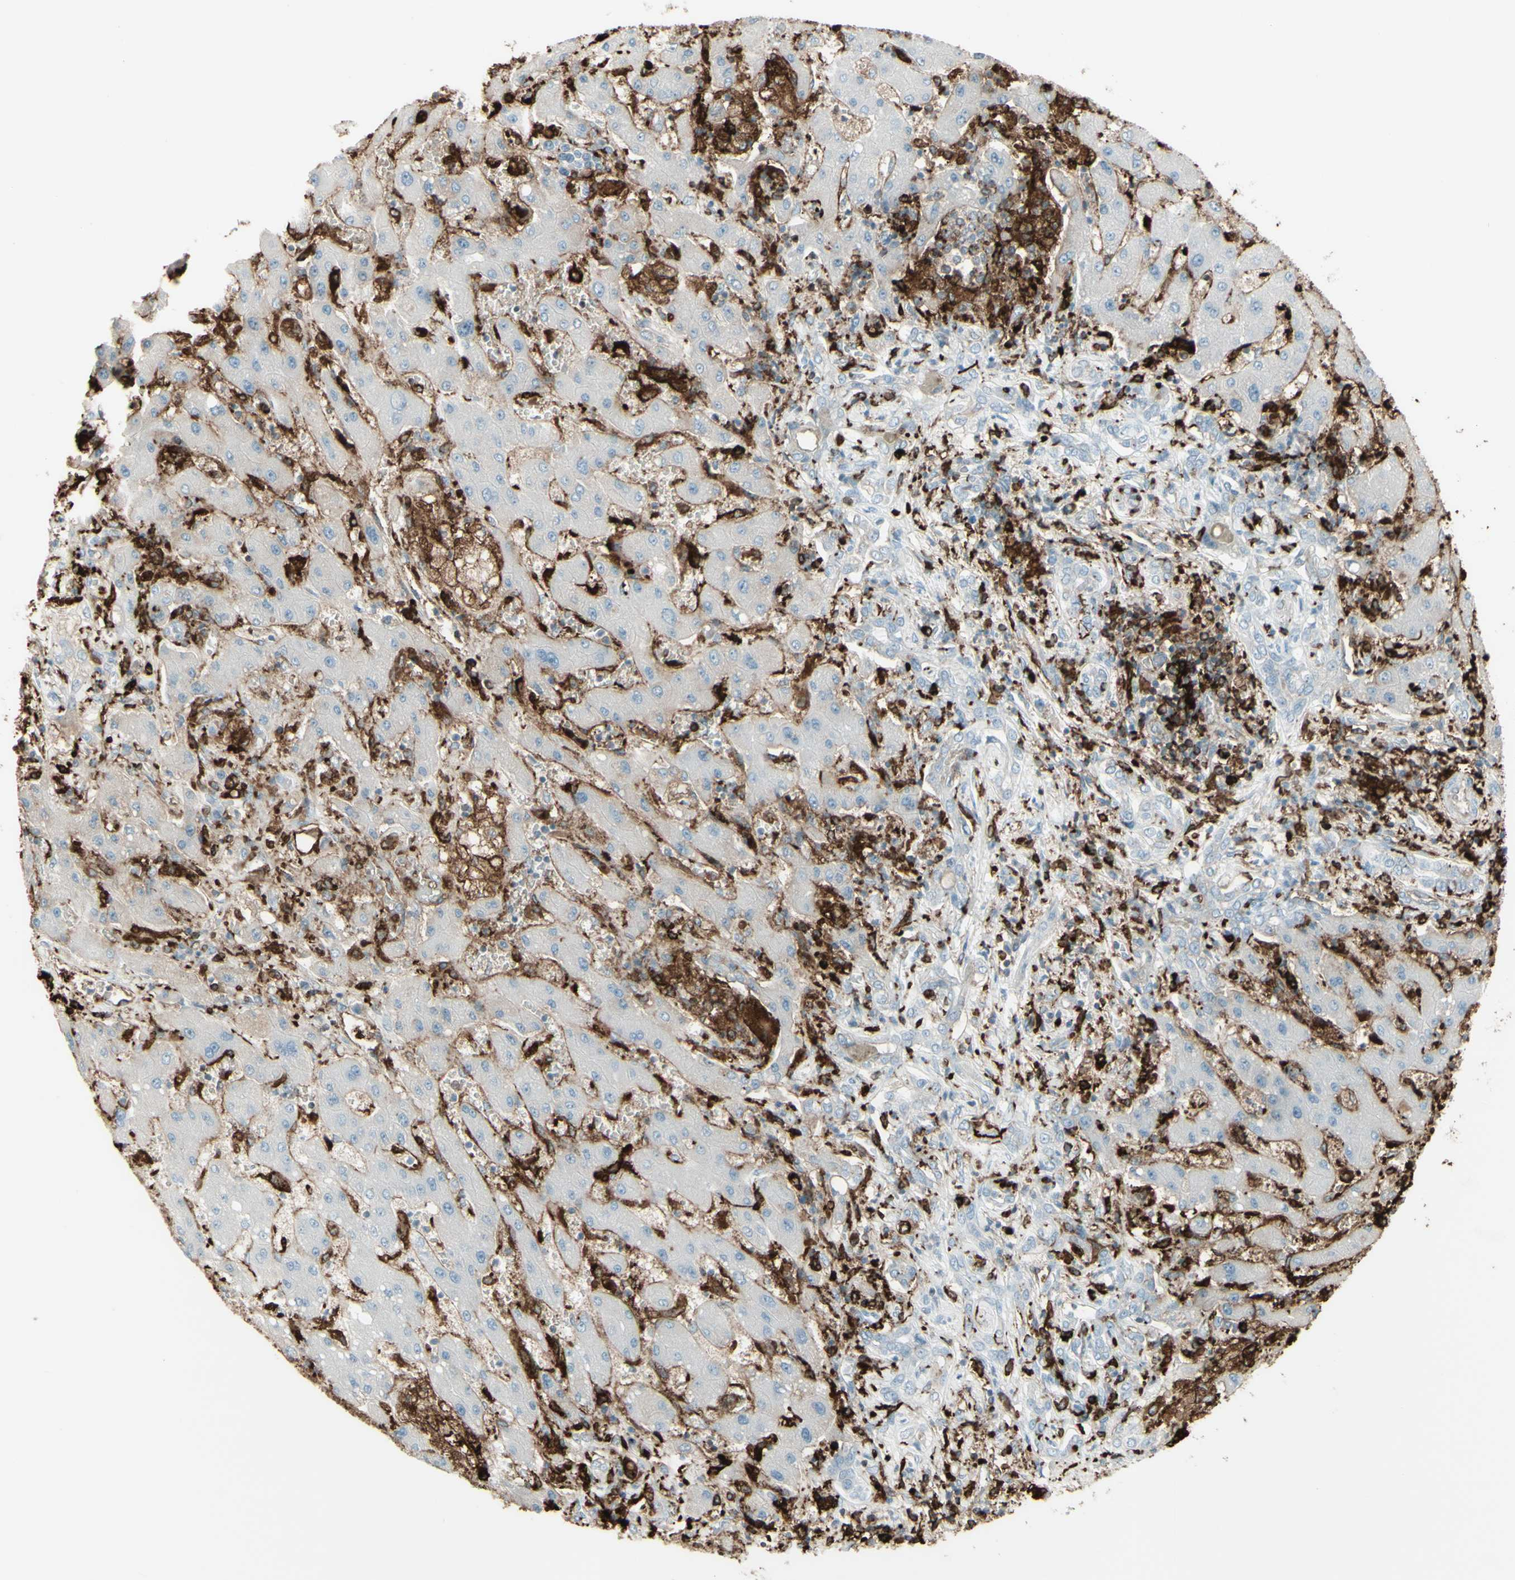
{"staining": {"intensity": "negative", "quantity": "none", "location": "none"}, "tissue": "liver cancer", "cell_type": "Tumor cells", "image_type": "cancer", "snomed": [{"axis": "morphology", "description": "Cholangiocarcinoma"}, {"axis": "topography", "description": "Liver"}], "caption": "Liver cancer (cholangiocarcinoma) stained for a protein using IHC exhibits no expression tumor cells.", "gene": "HLA-DPB1", "patient": {"sex": "male", "age": 50}}